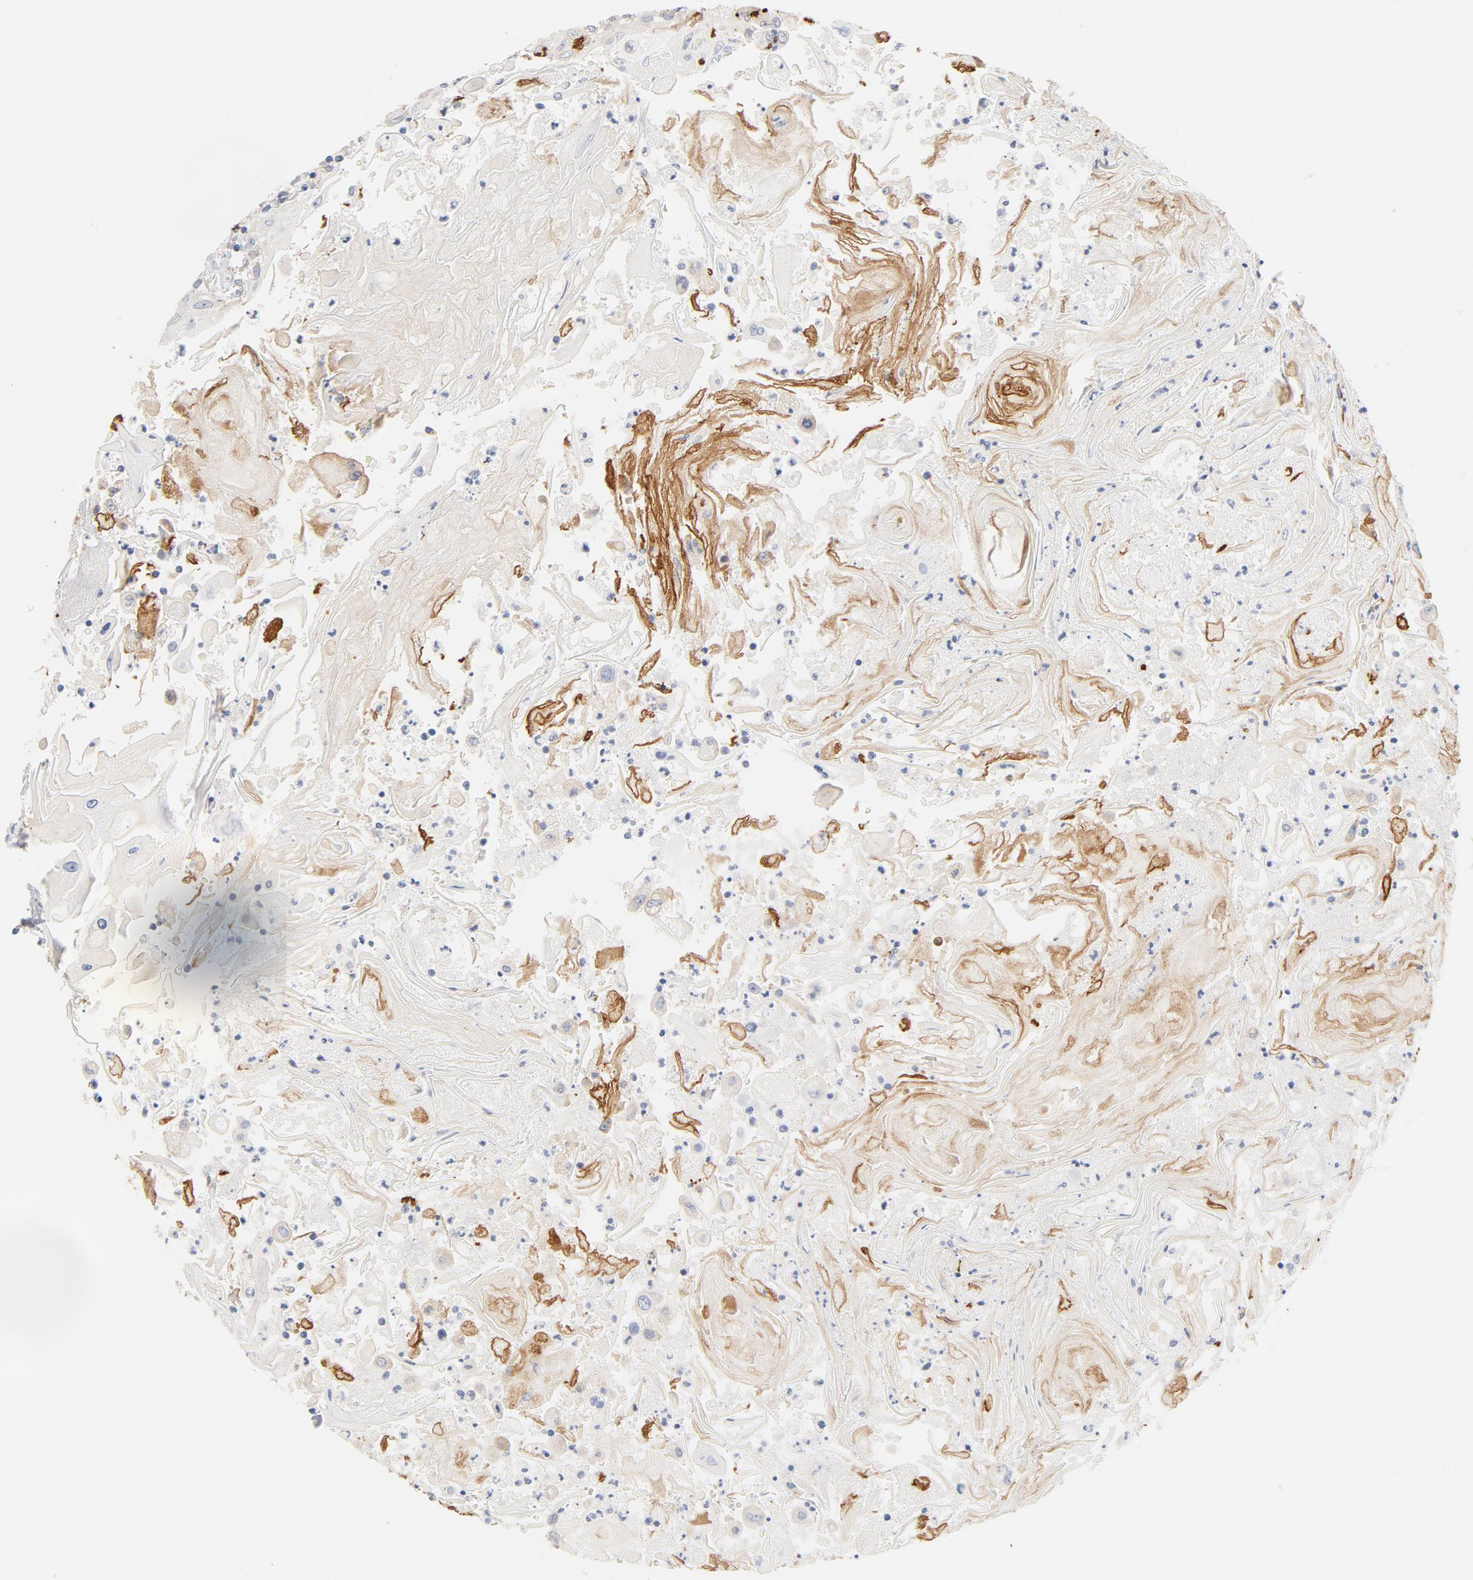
{"staining": {"intensity": "weak", "quantity": "25%-75%", "location": "cytoplasmic/membranous"}, "tissue": "head and neck cancer", "cell_type": "Tumor cells", "image_type": "cancer", "snomed": [{"axis": "morphology", "description": "Squamous cell carcinoma, NOS"}, {"axis": "topography", "description": "Oral tissue"}, {"axis": "topography", "description": "Head-Neck"}], "caption": "Immunohistochemical staining of human head and neck cancer (squamous cell carcinoma) shows weak cytoplasmic/membranous protein expression in approximately 25%-75% of tumor cells. Immunohistochemistry stains the protein of interest in brown and the nuclei are stained blue.", "gene": "TLR4", "patient": {"sex": "female", "age": 76}}